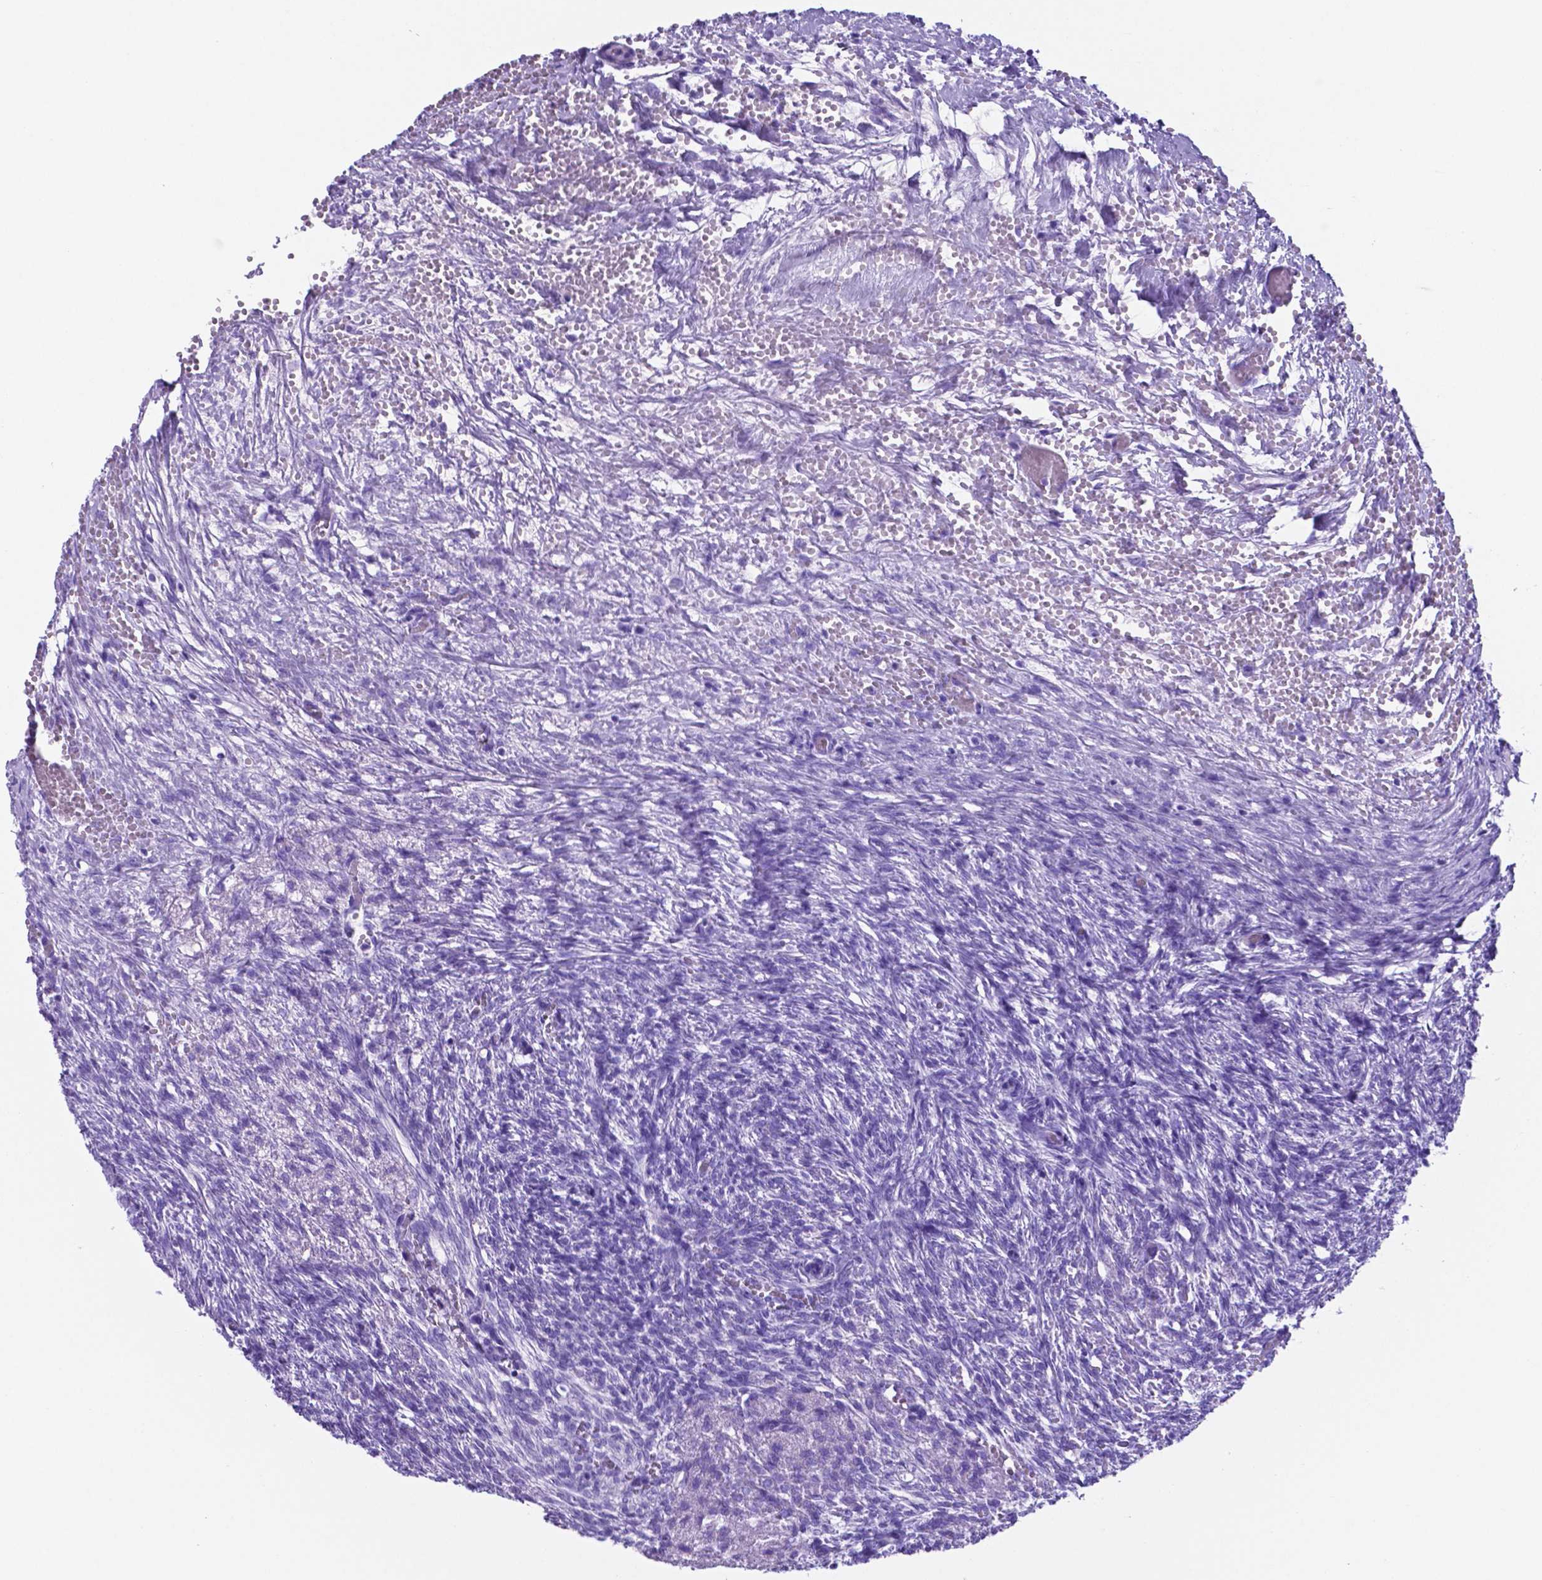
{"staining": {"intensity": "negative", "quantity": "none", "location": "none"}, "tissue": "ovary", "cell_type": "Follicle cells", "image_type": "normal", "snomed": [{"axis": "morphology", "description": "Normal tissue, NOS"}, {"axis": "topography", "description": "Ovary"}], "caption": "A photomicrograph of human ovary is negative for staining in follicle cells. (DAB immunohistochemistry (IHC), high magnification).", "gene": "DNAAF8", "patient": {"sex": "female", "age": 46}}